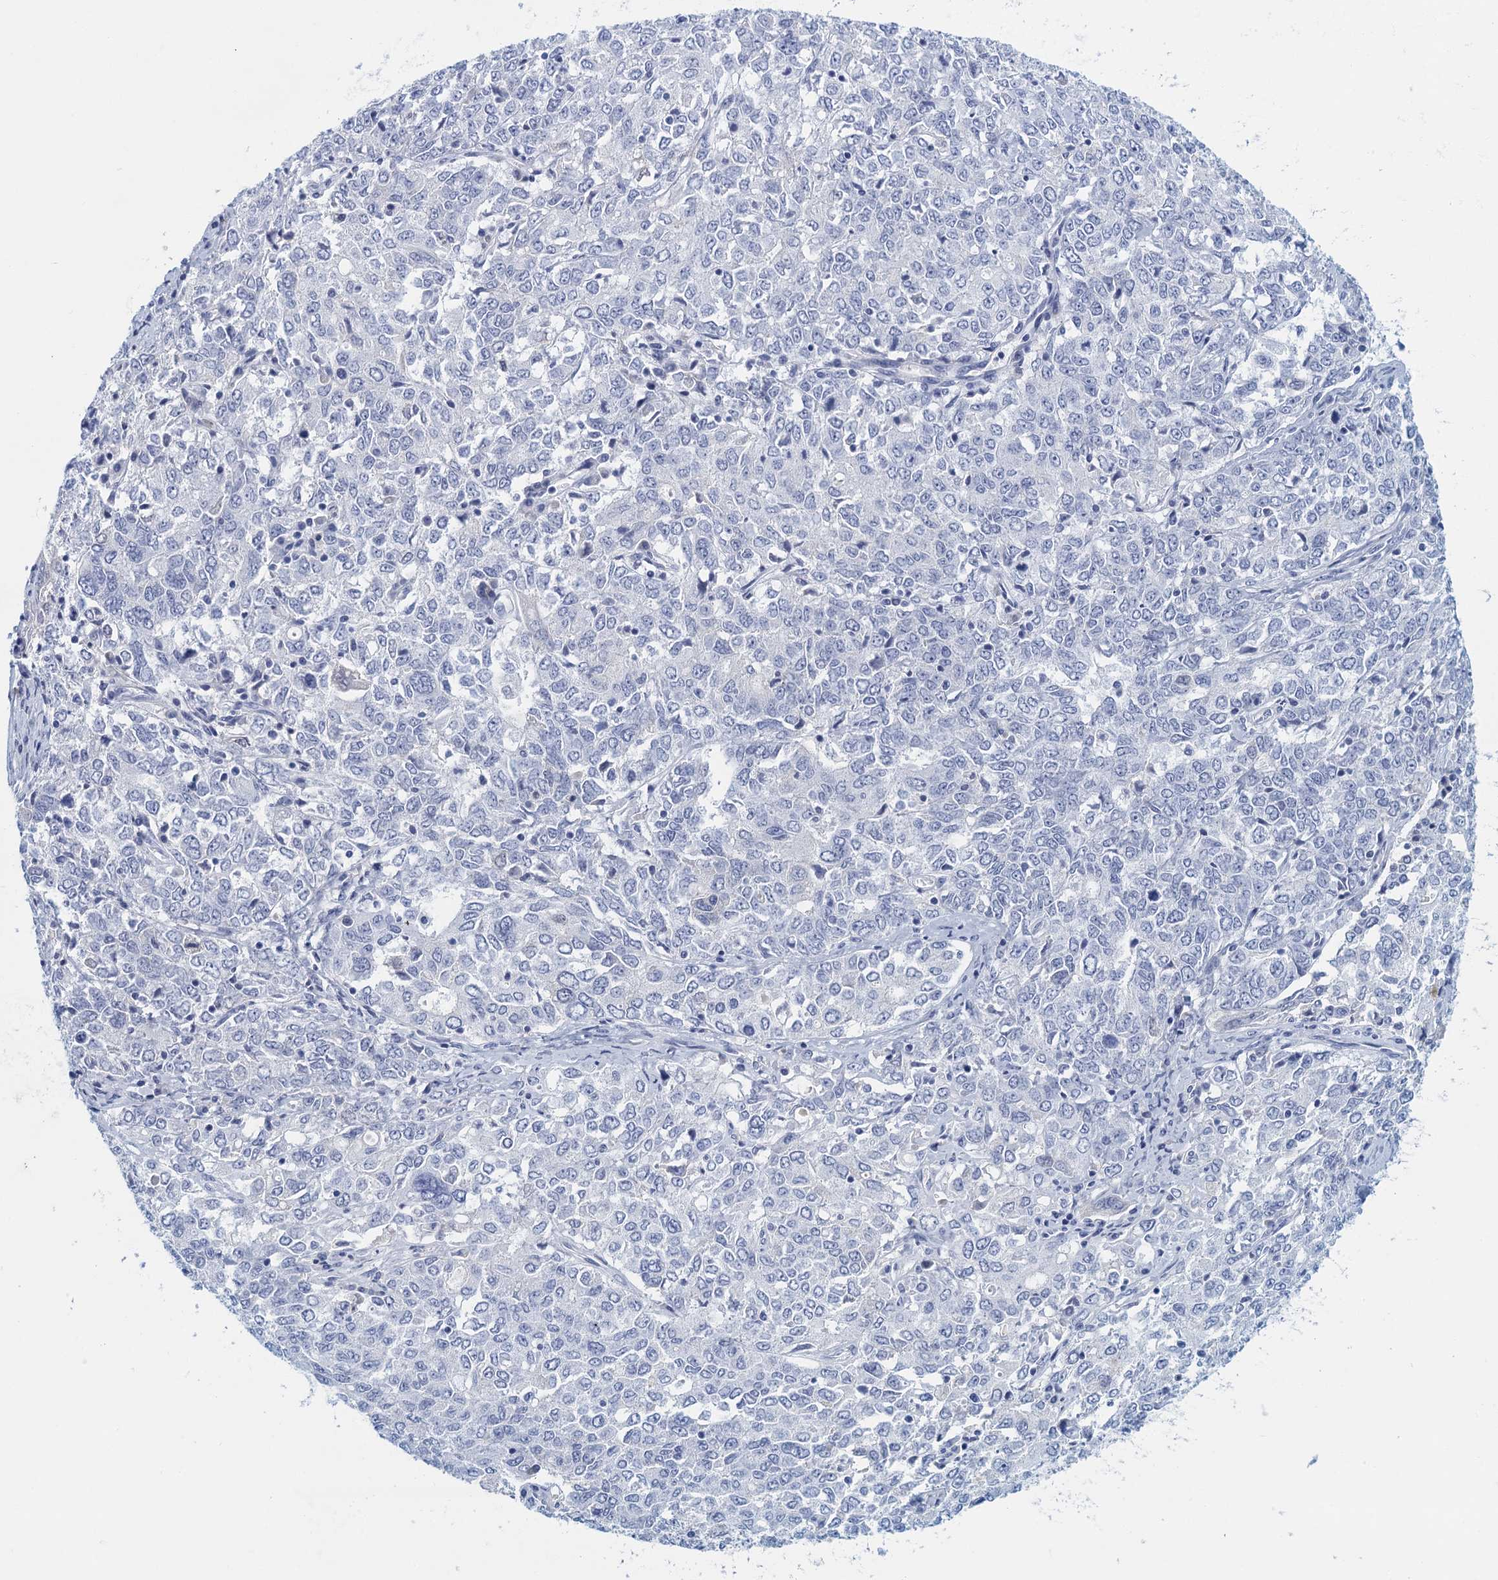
{"staining": {"intensity": "negative", "quantity": "none", "location": "none"}, "tissue": "ovarian cancer", "cell_type": "Tumor cells", "image_type": "cancer", "snomed": [{"axis": "morphology", "description": "Carcinoma, endometroid"}, {"axis": "topography", "description": "Ovary"}], "caption": "Immunohistochemistry (IHC) histopathology image of neoplastic tissue: human ovarian endometroid carcinoma stained with DAB displays no significant protein staining in tumor cells.", "gene": "CYP51A1", "patient": {"sex": "female", "age": 62}}